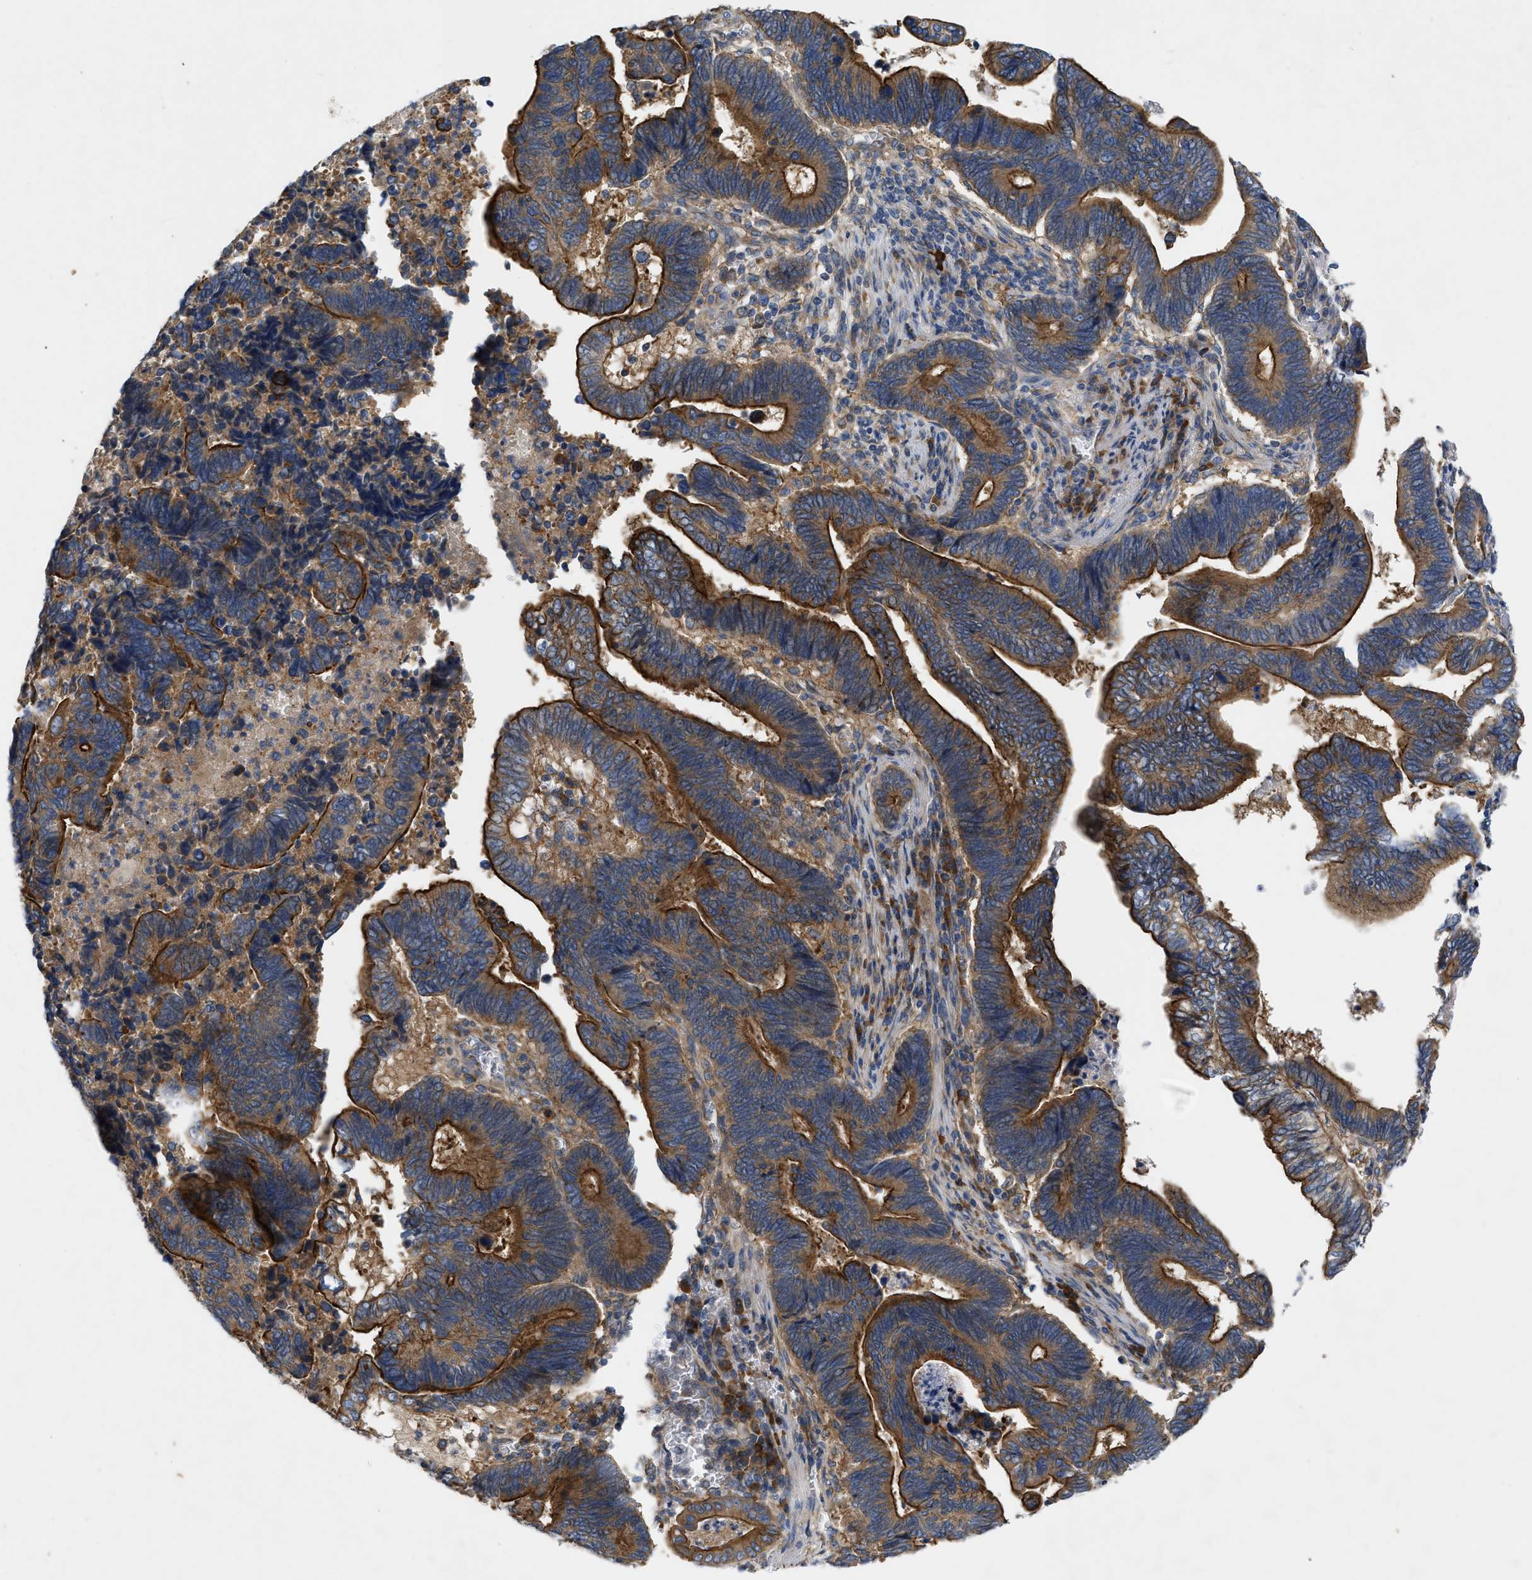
{"staining": {"intensity": "strong", "quantity": ">75%", "location": "cytoplasmic/membranous"}, "tissue": "pancreatic cancer", "cell_type": "Tumor cells", "image_type": "cancer", "snomed": [{"axis": "morphology", "description": "Adenocarcinoma, NOS"}, {"axis": "topography", "description": "Pancreas"}], "caption": "Immunohistochemistry of human pancreatic cancer (adenocarcinoma) displays high levels of strong cytoplasmic/membranous positivity in approximately >75% of tumor cells.", "gene": "TMEM131", "patient": {"sex": "female", "age": 70}}